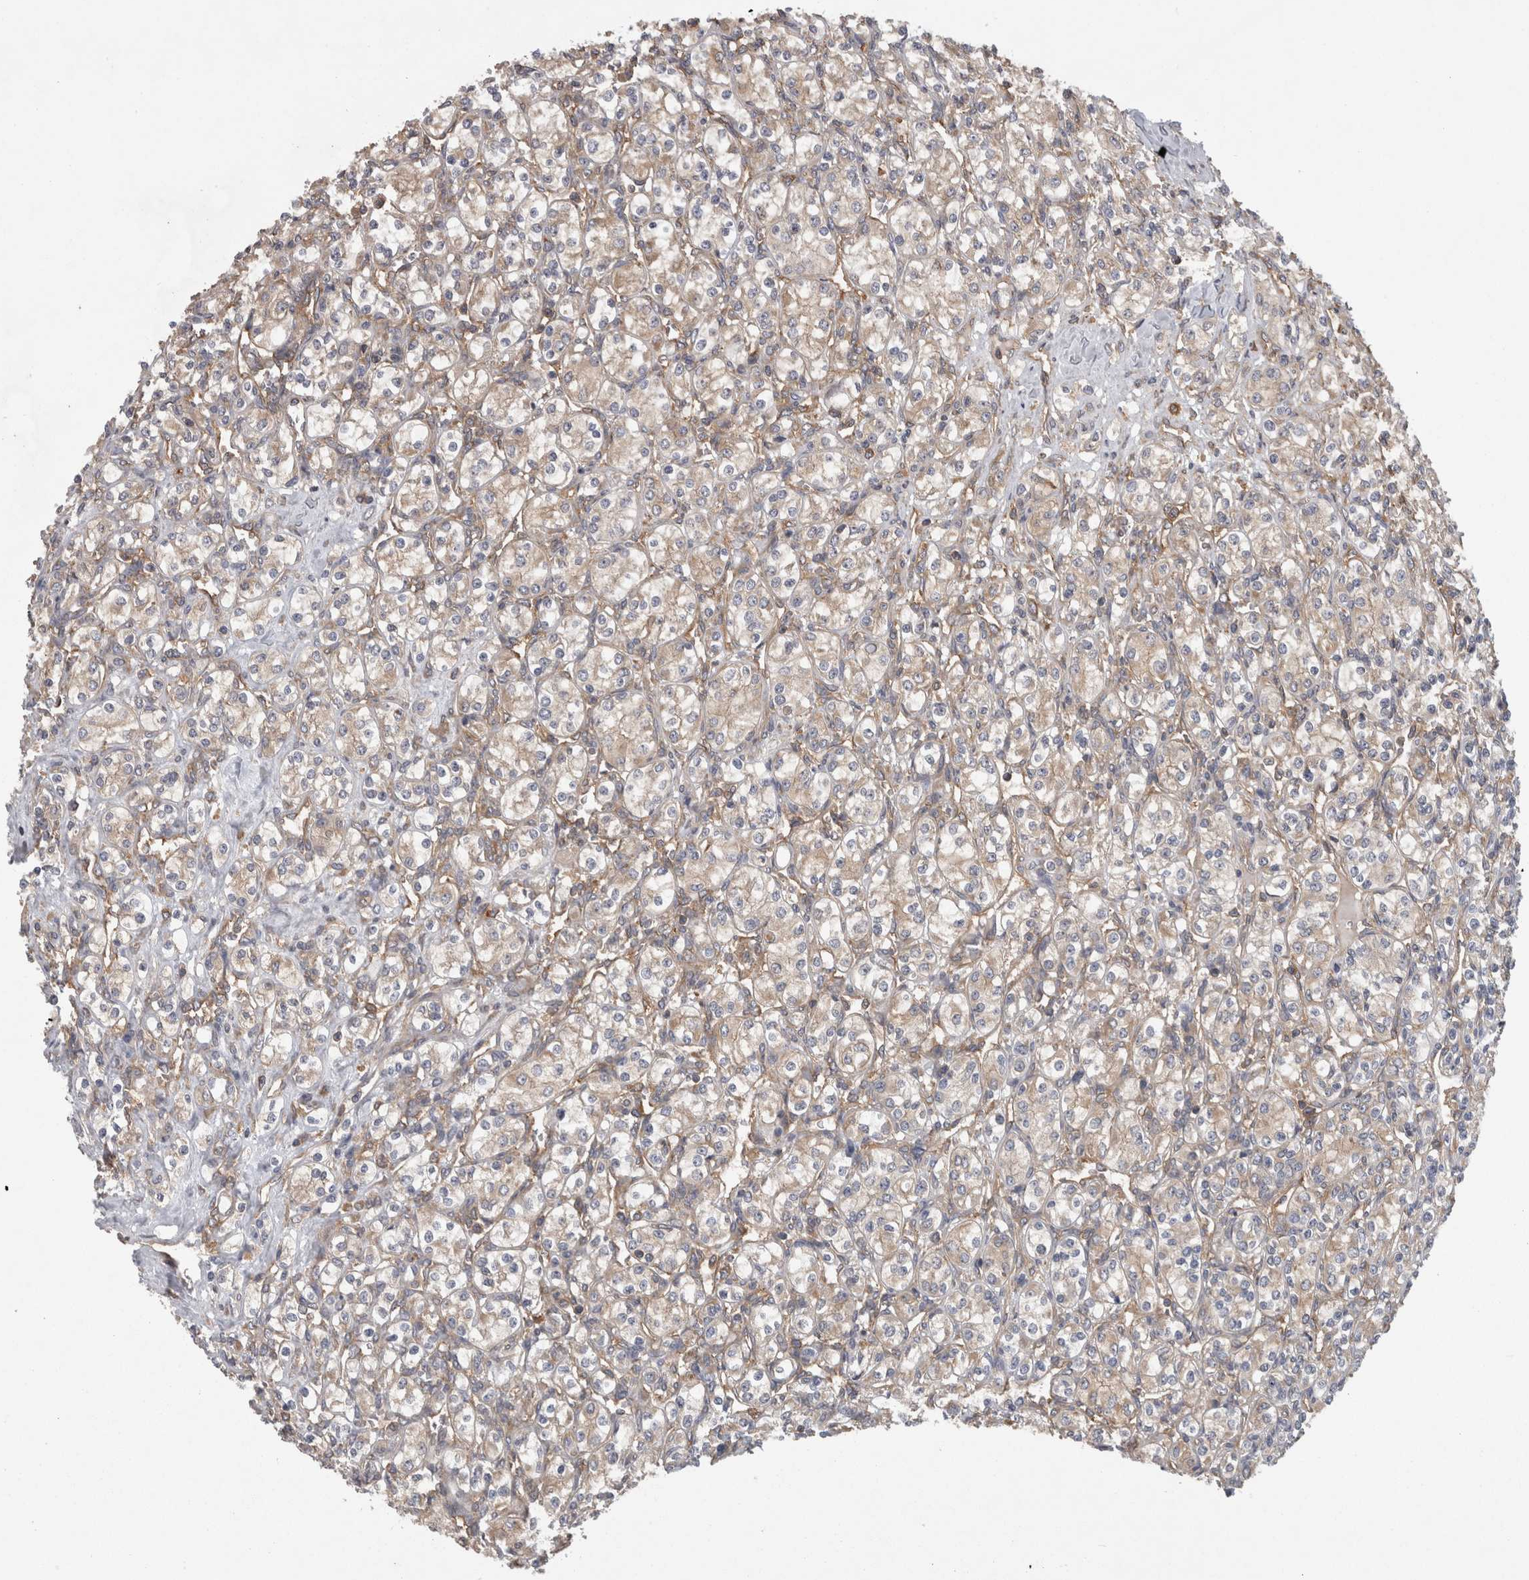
{"staining": {"intensity": "weak", "quantity": "25%-75%", "location": "cytoplasmic/membranous"}, "tissue": "renal cancer", "cell_type": "Tumor cells", "image_type": "cancer", "snomed": [{"axis": "morphology", "description": "Adenocarcinoma, NOS"}, {"axis": "topography", "description": "Kidney"}], "caption": "The micrograph demonstrates a brown stain indicating the presence of a protein in the cytoplasmic/membranous of tumor cells in adenocarcinoma (renal).", "gene": "SMCR8", "patient": {"sex": "male", "age": 77}}